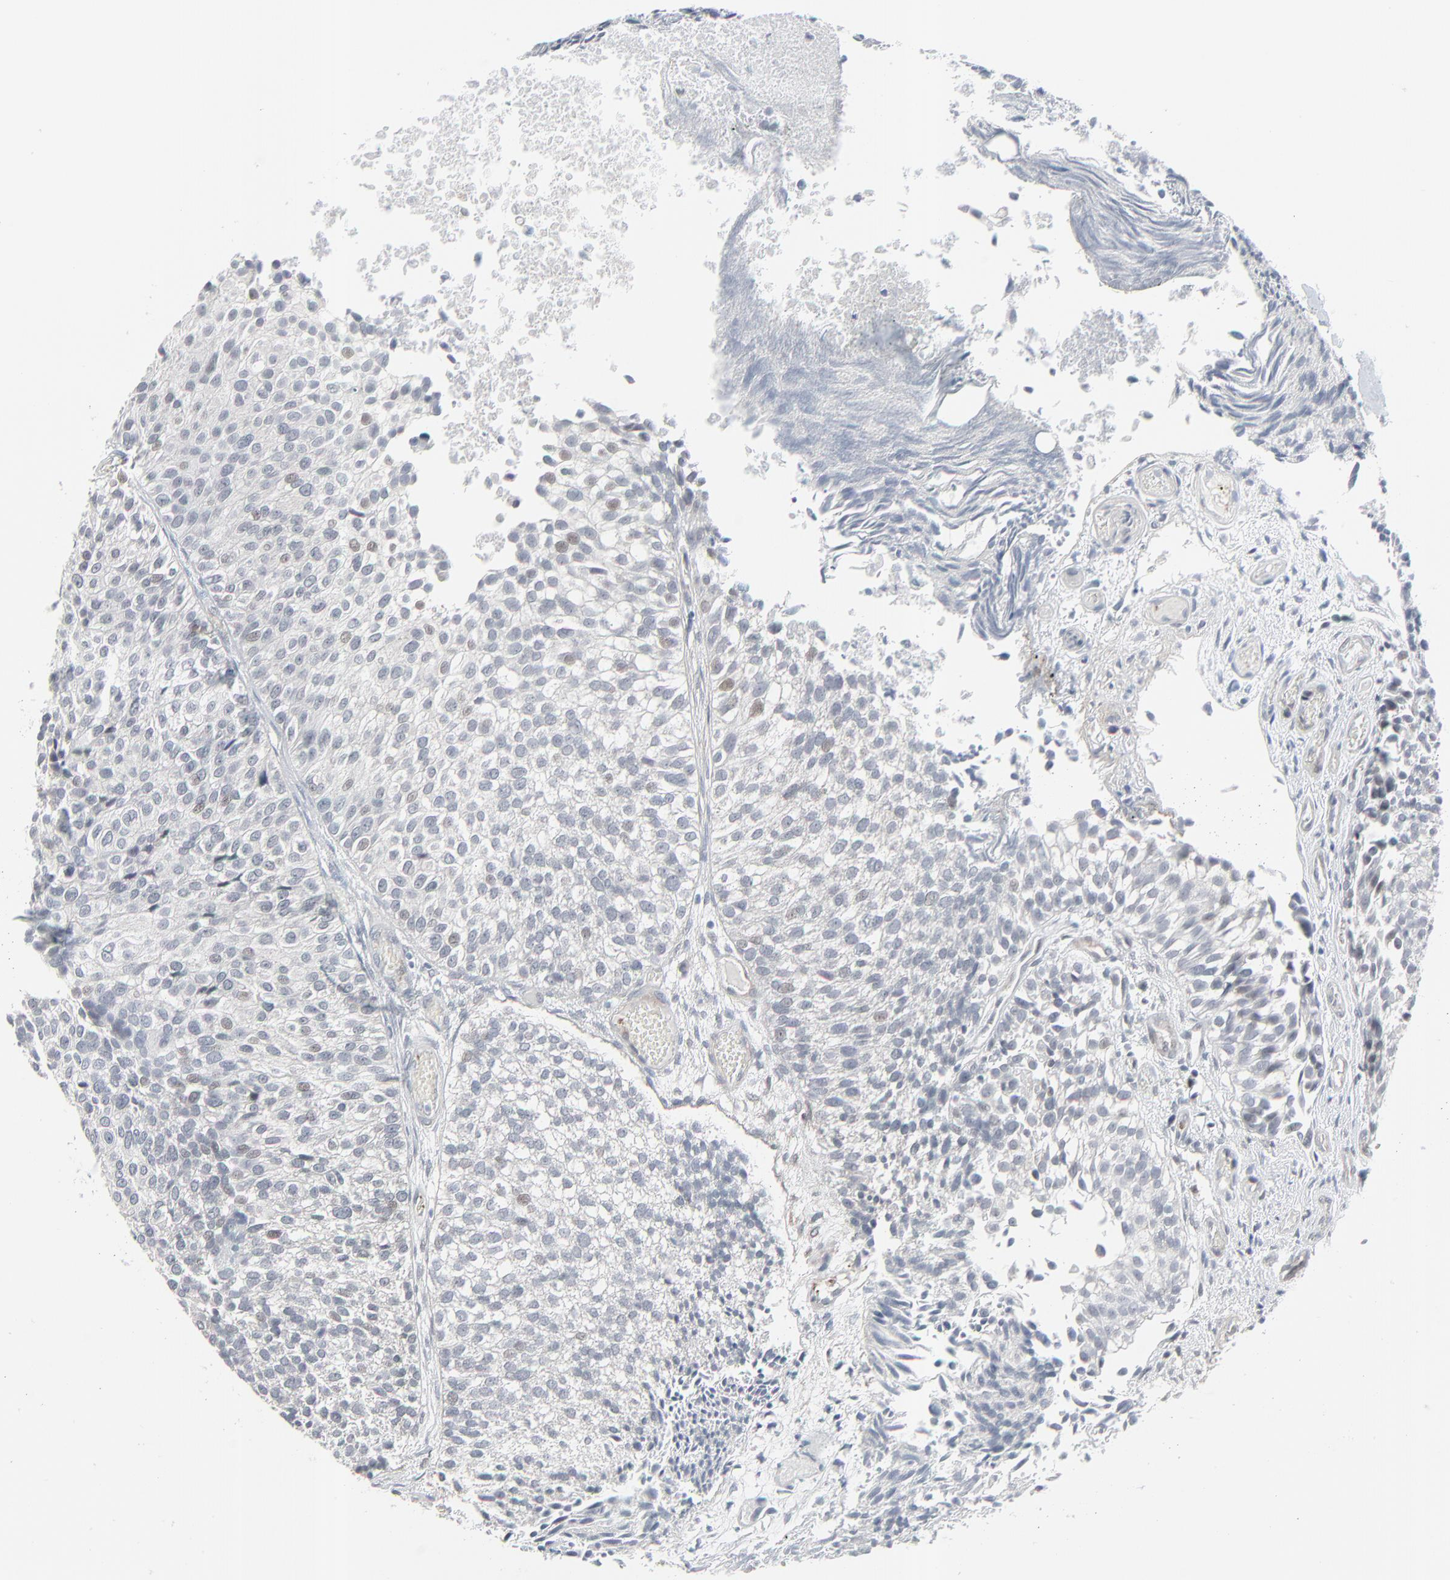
{"staining": {"intensity": "negative", "quantity": "none", "location": "none"}, "tissue": "urothelial cancer", "cell_type": "Tumor cells", "image_type": "cancer", "snomed": [{"axis": "morphology", "description": "Urothelial carcinoma, Low grade"}, {"axis": "topography", "description": "Urinary bladder"}], "caption": "Immunohistochemistry (IHC) of human low-grade urothelial carcinoma displays no positivity in tumor cells. Nuclei are stained in blue.", "gene": "NEUROD1", "patient": {"sex": "male", "age": 84}}